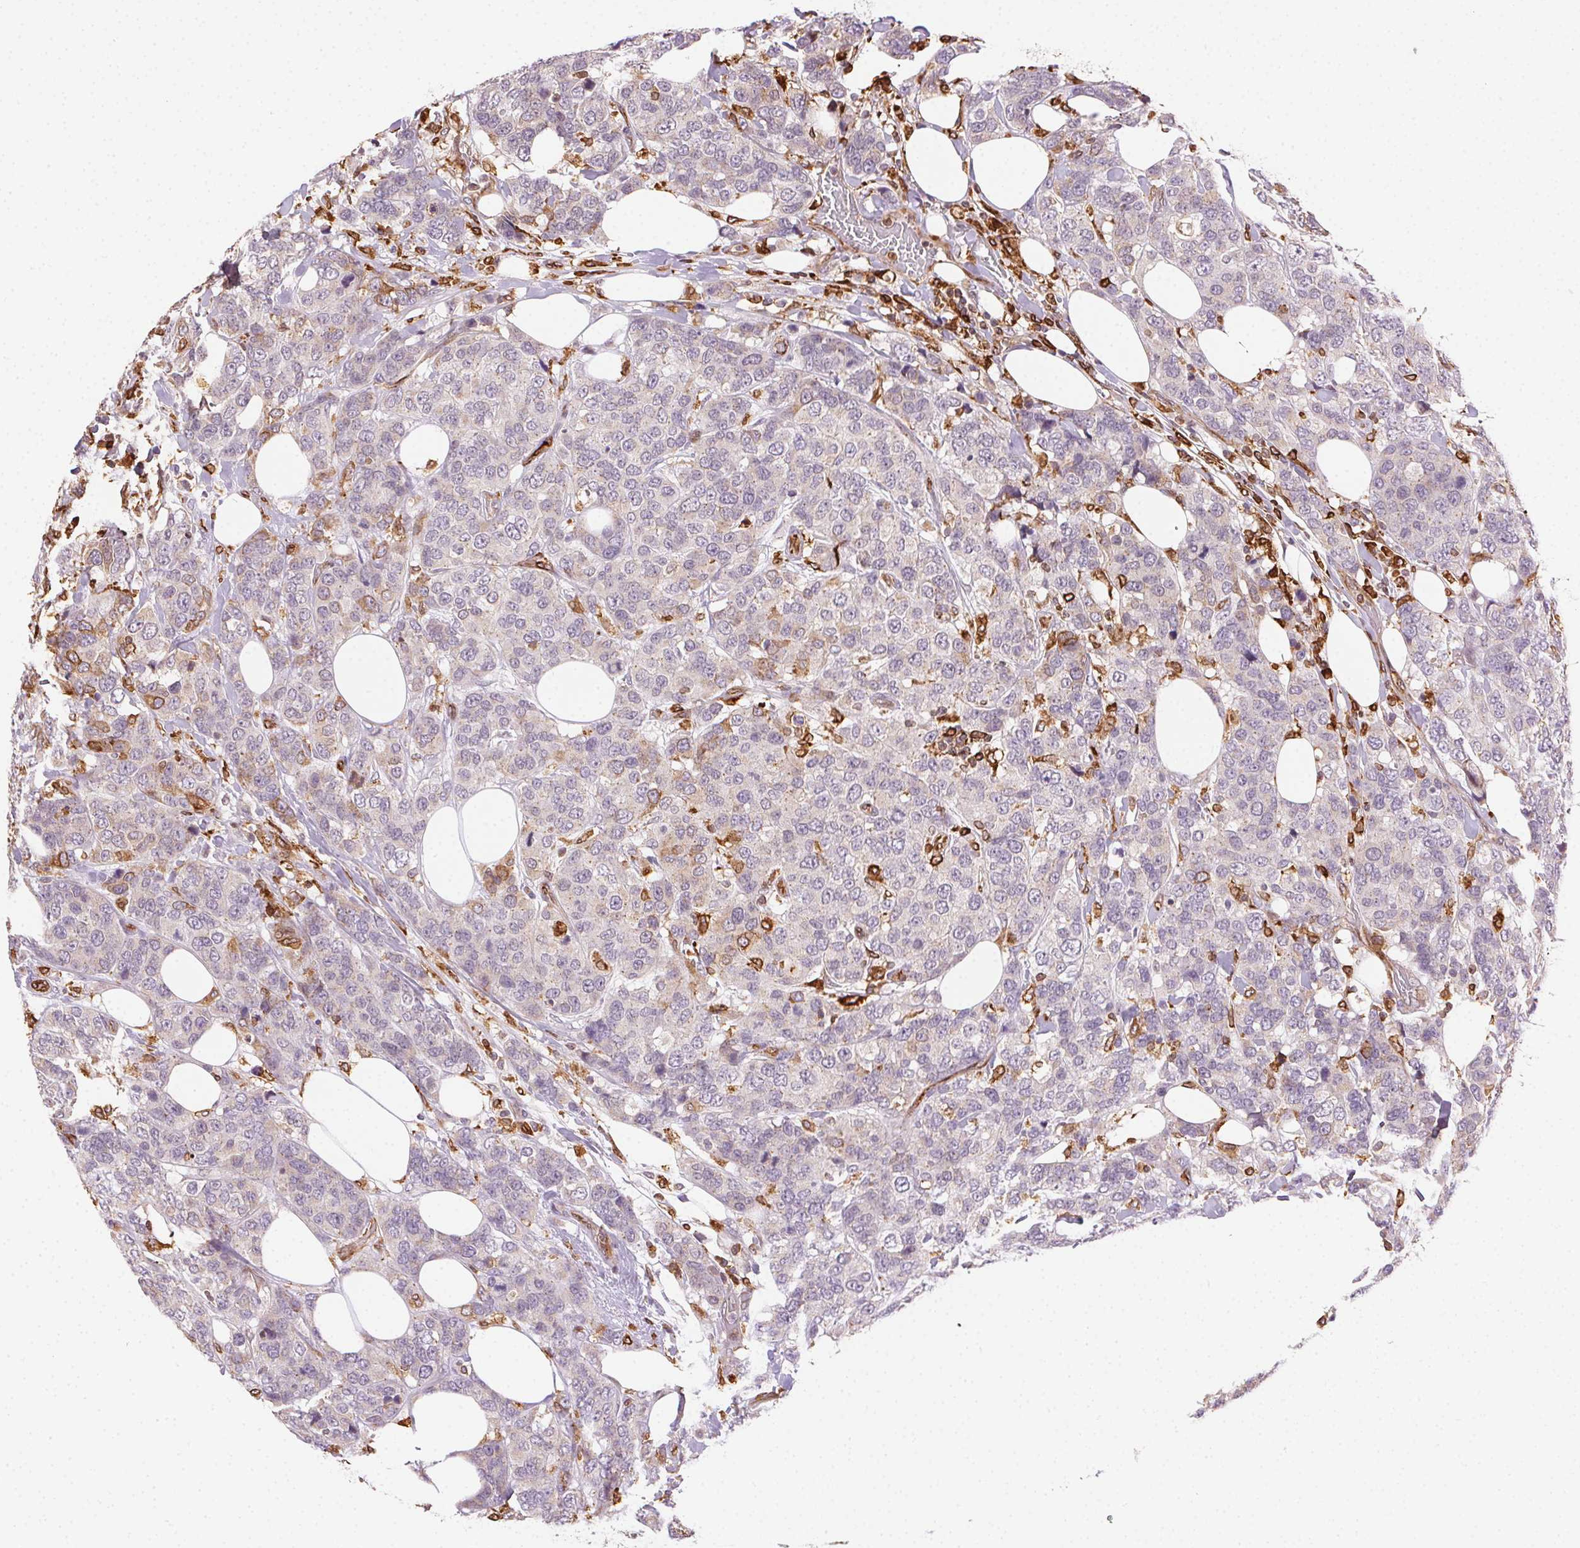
{"staining": {"intensity": "negative", "quantity": "none", "location": "none"}, "tissue": "breast cancer", "cell_type": "Tumor cells", "image_type": "cancer", "snomed": [{"axis": "morphology", "description": "Lobular carcinoma"}, {"axis": "topography", "description": "Breast"}], "caption": "Immunohistochemistry (IHC) image of human breast cancer (lobular carcinoma) stained for a protein (brown), which displays no positivity in tumor cells. The staining is performed using DAB brown chromogen with nuclei counter-stained in using hematoxylin.", "gene": "RNASET2", "patient": {"sex": "female", "age": 59}}